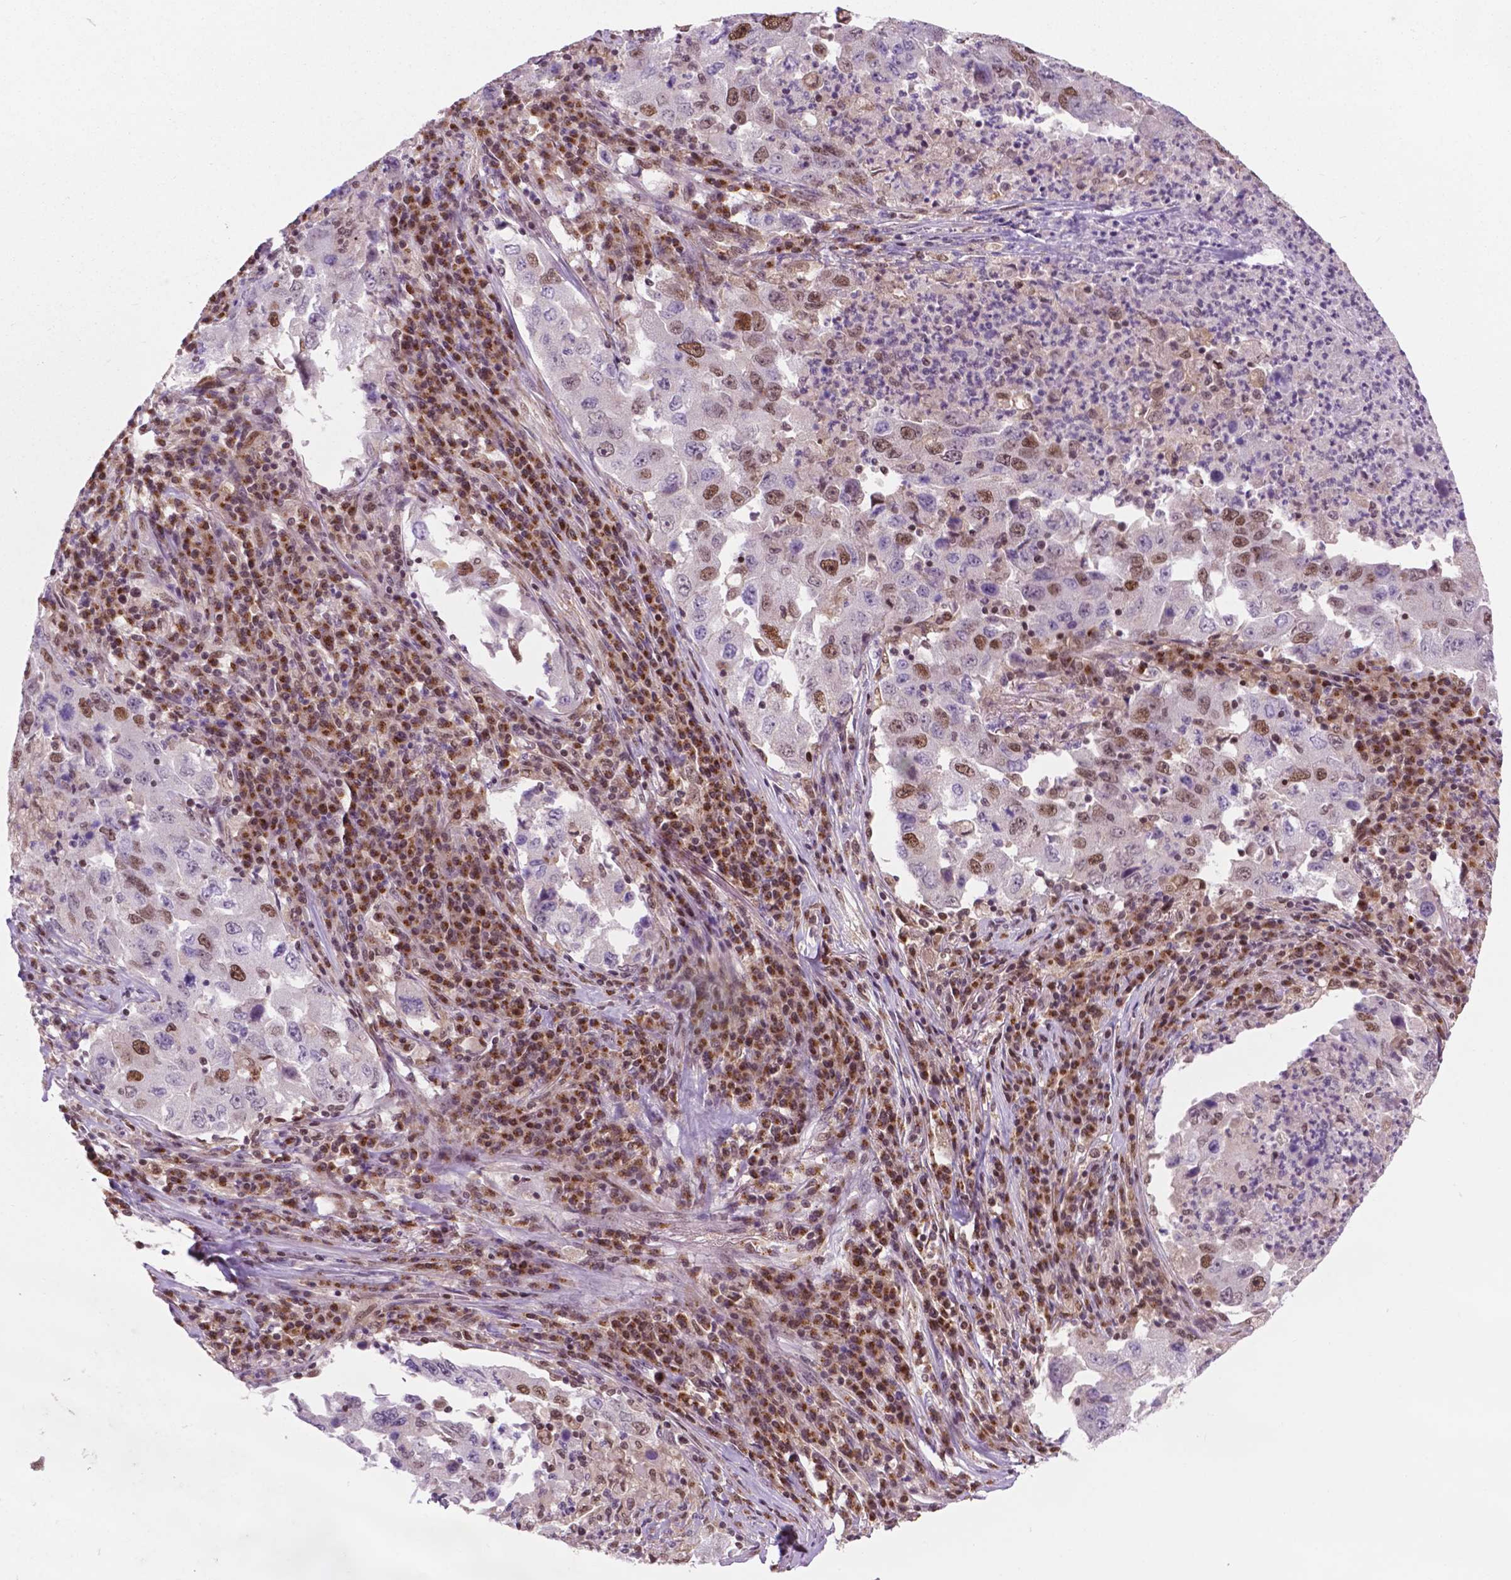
{"staining": {"intensity": "moderate", "quantity": "25%-75%", "location": "nuclear"}, "tissue": "lung cancer", "cell_type": "Tumor cells", "image_type": "cancer", "snomed": [{"axis": "morphology", "description": "Adenocarcinoma, NOS"}, {"axis": "topography", "description": "Lung"}], "caption": "Immunohistochemistry (IHC) (DAB (3,3'-diaminobenzidine)) staining of human adenocarcinoma (lung) displays moderate nuclear protein positivity in approximately 25%-75% of tumor cells.", "gene": "PER2", "patient": {"sex": "male", "age": 73}}